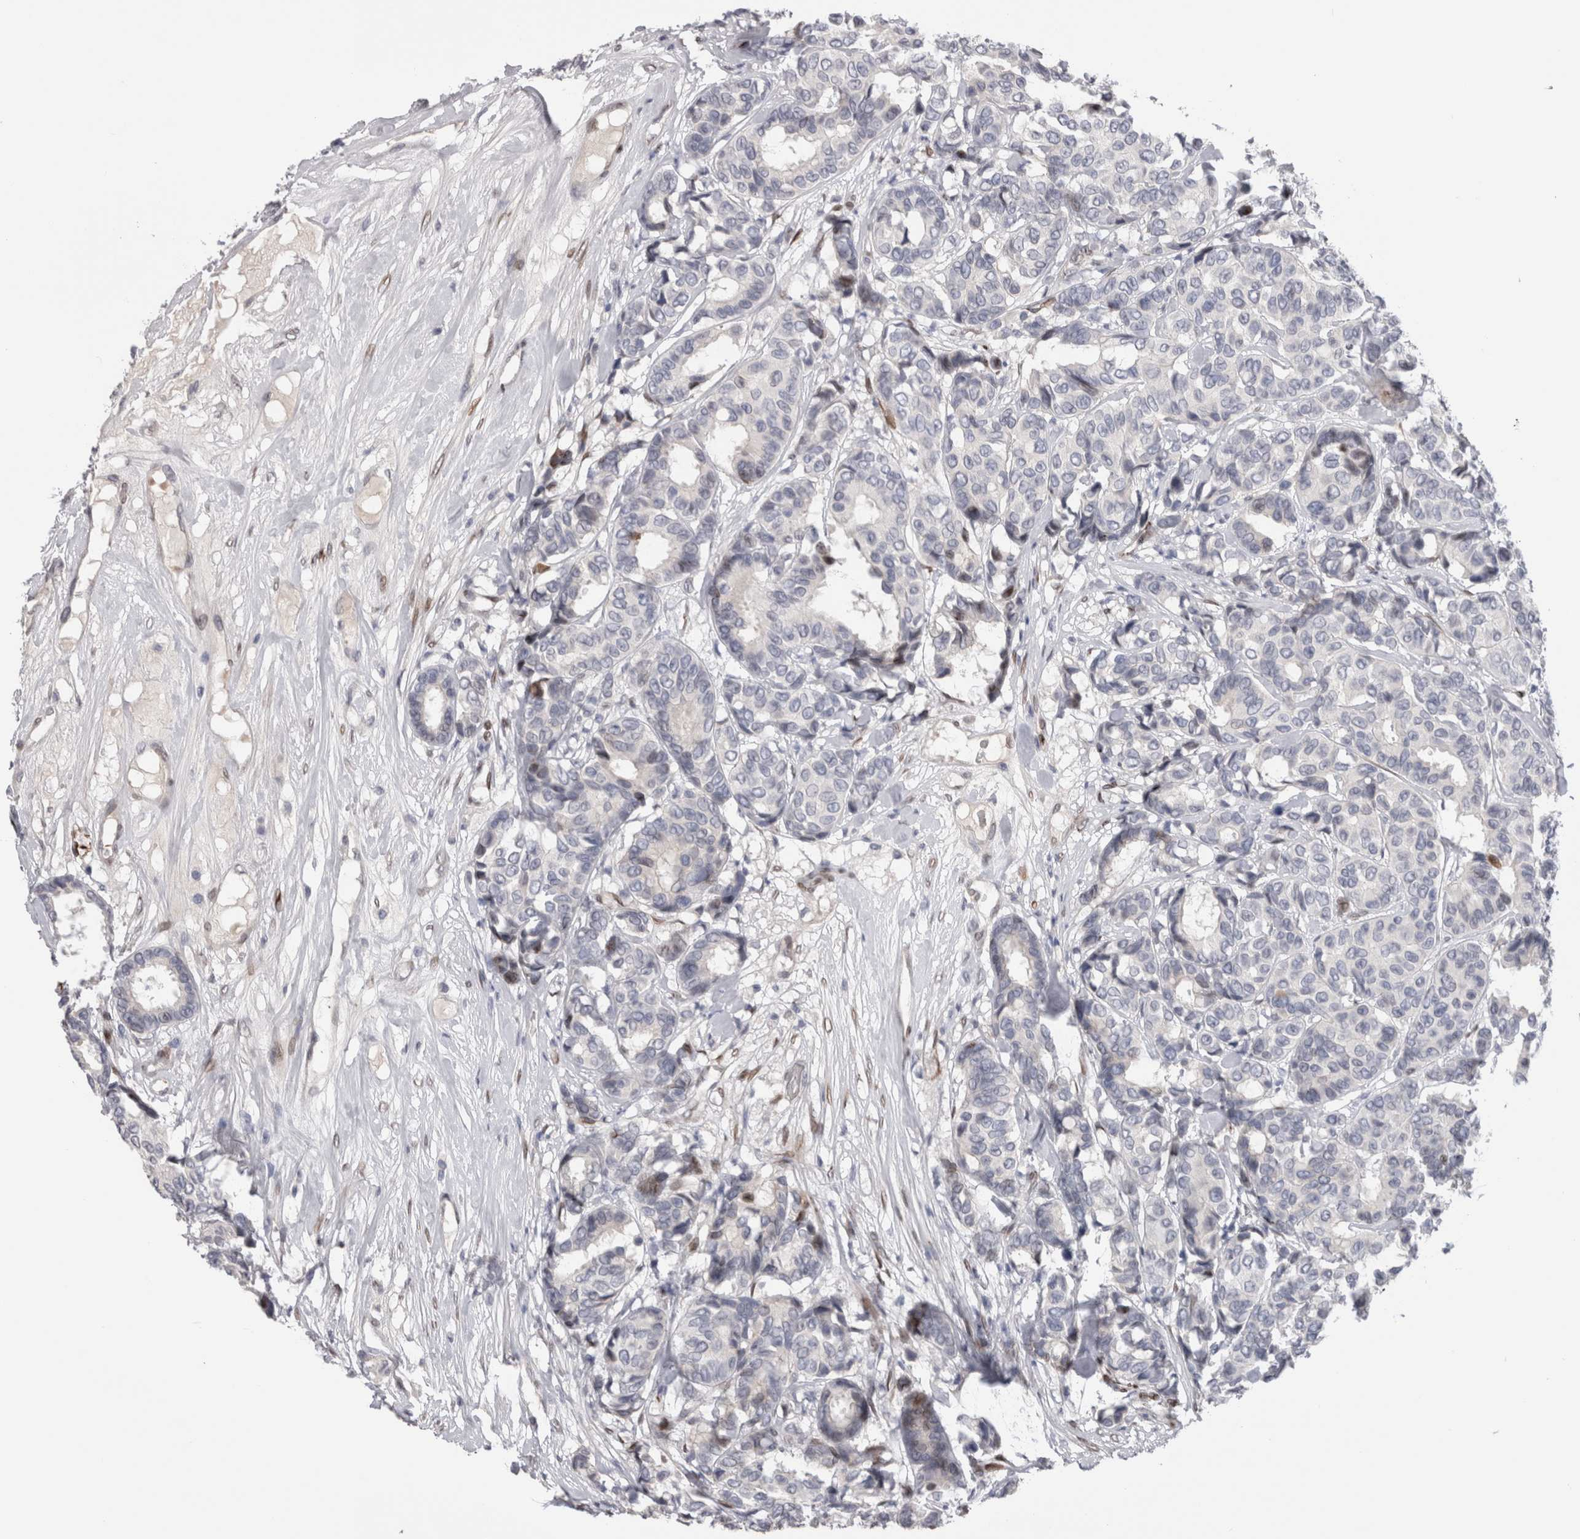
{"staining": {"intensity": "negative", "quantity": "none", "location": "none"}, "tissue": "breast cancer", "cell_type": "Tumor cells", "image_type": "cancer", "snomed": [{"axis": "morphology", "description": "Duct carcinoma"}, {"axis": "topography", "description": "Breast"}], "caption": "Immunohistochemistry histopathology image of neoplastic tissue: breast invasive ductal carcinoma stained with DAB (3,3'-diaminobenzidine) displays no significant protein positivity in tumor cells. (DAB immunohistochemistry (IHC) visualized using brightfield microscopy, high magnification).", "gene": "DMTN", "patient": {"sex": "female", "age": 87}}